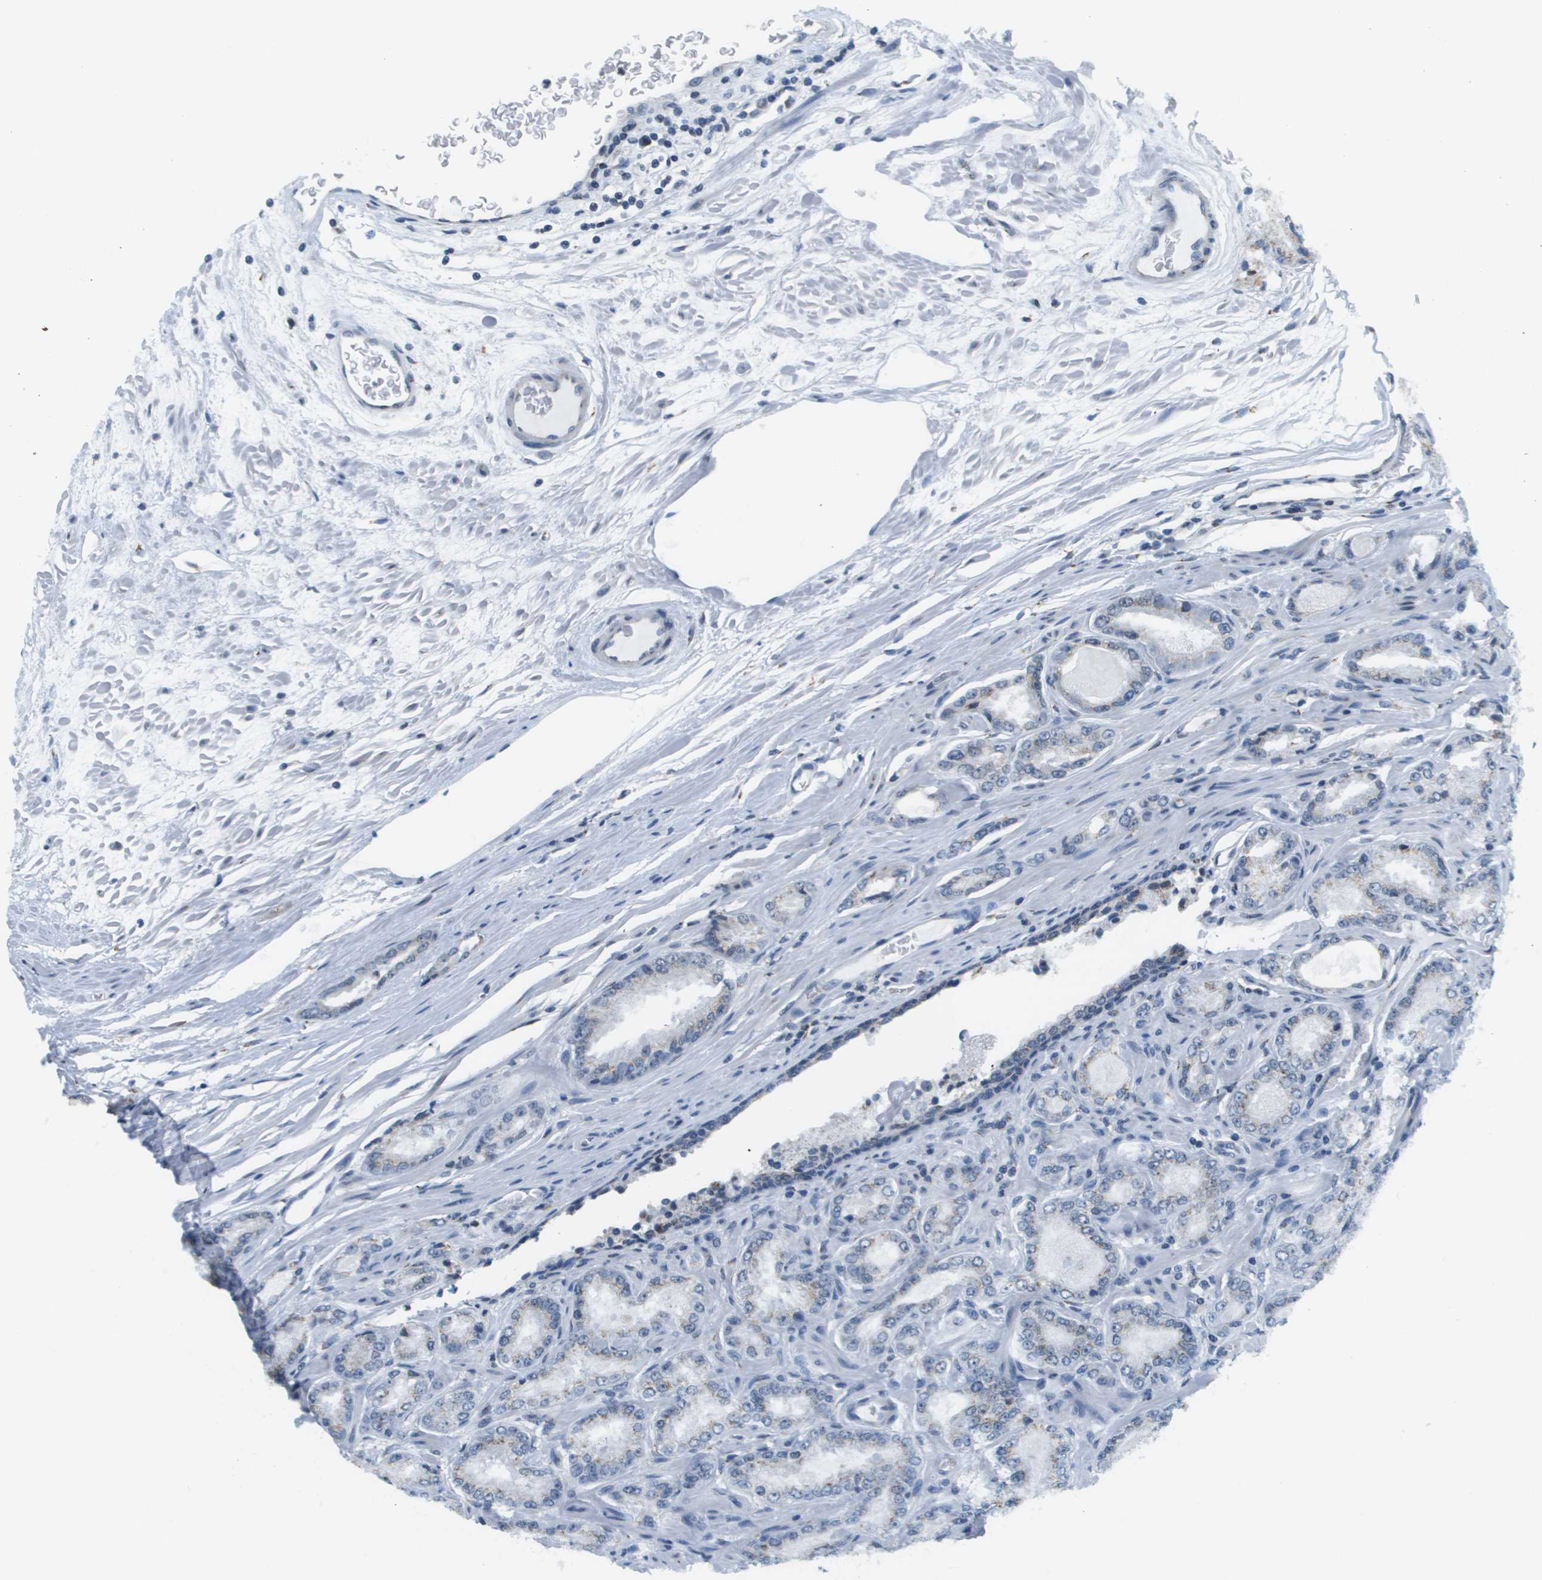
{"staining": {"intensity": "negative", "quantity": "none", "location": "none"}, "tissue": "prostate cancer", "cell_type": "Tumor cells", "image_type": "cancer", "snomed": [{"axis": "morphology", "description": "Adenocarcinoma, High grade"}, {"axis": "topography", "description": "Prostate"}], "caption": "Prostate cancer (adenocarcinoma (high-grade)) stained for a protein using immunohistochemistry (IHC) exhibits no staining tumor cells.", "gene": "EVC", "patient": {"sex": "male", "age": 65}}